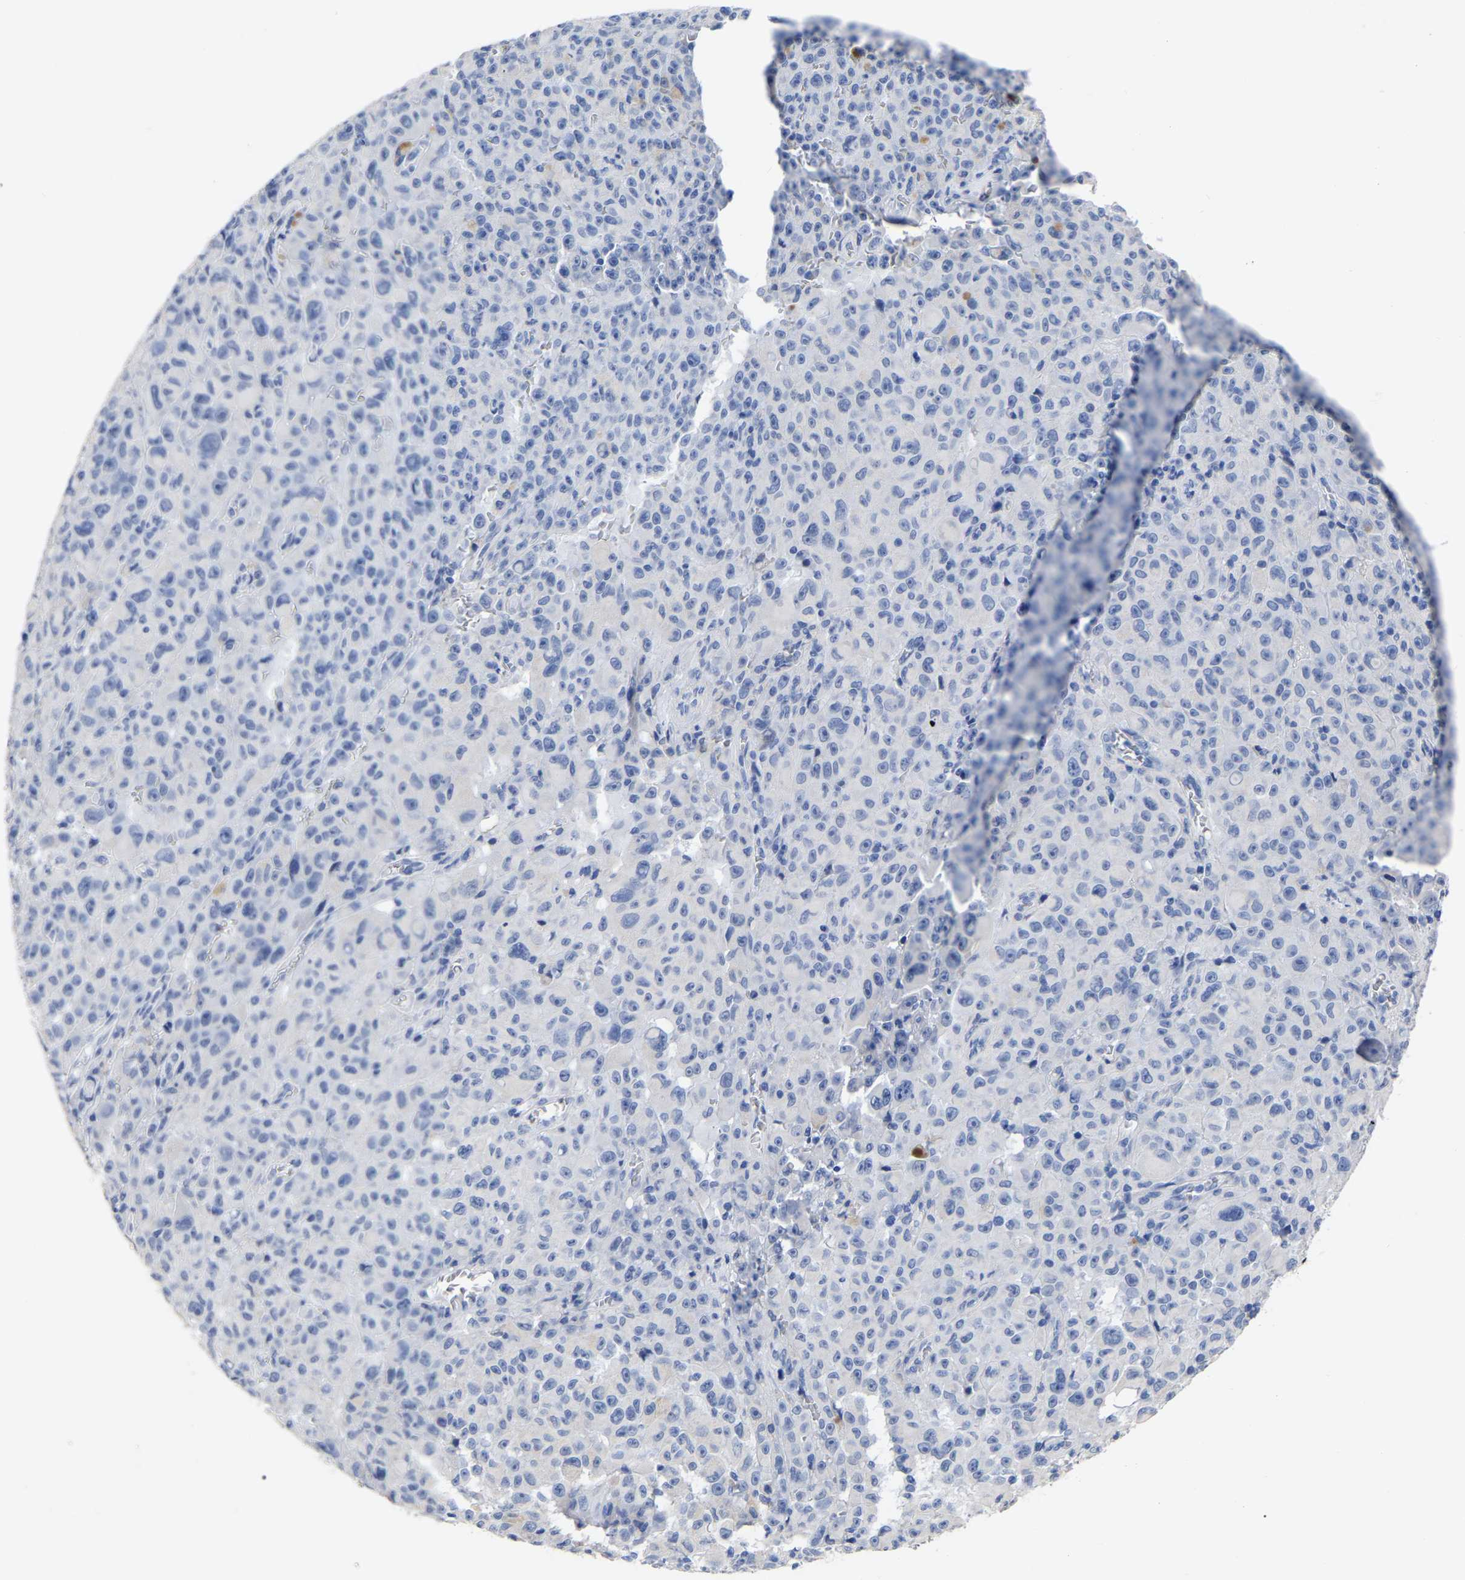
{"staining": {"intensity": "negative", "quantity": "none", "location": "none"}, "tissue": "melanoma", "cell_type": "Tumor cells", "image_type": "cancer", "snomed": [{"axis": "morphology", "description": "Malignant melanoma, NOS"}, {"axis": "topography", "description": "Skin"}], "caption": "High power microscopy photomicrograph of an immunohistochemistry (IHC) micrograph of melanoma, revealing no significant positivity in tumor cells.", "gene": "ANXA13", "patient": {"sex": "female", "age": 82}}